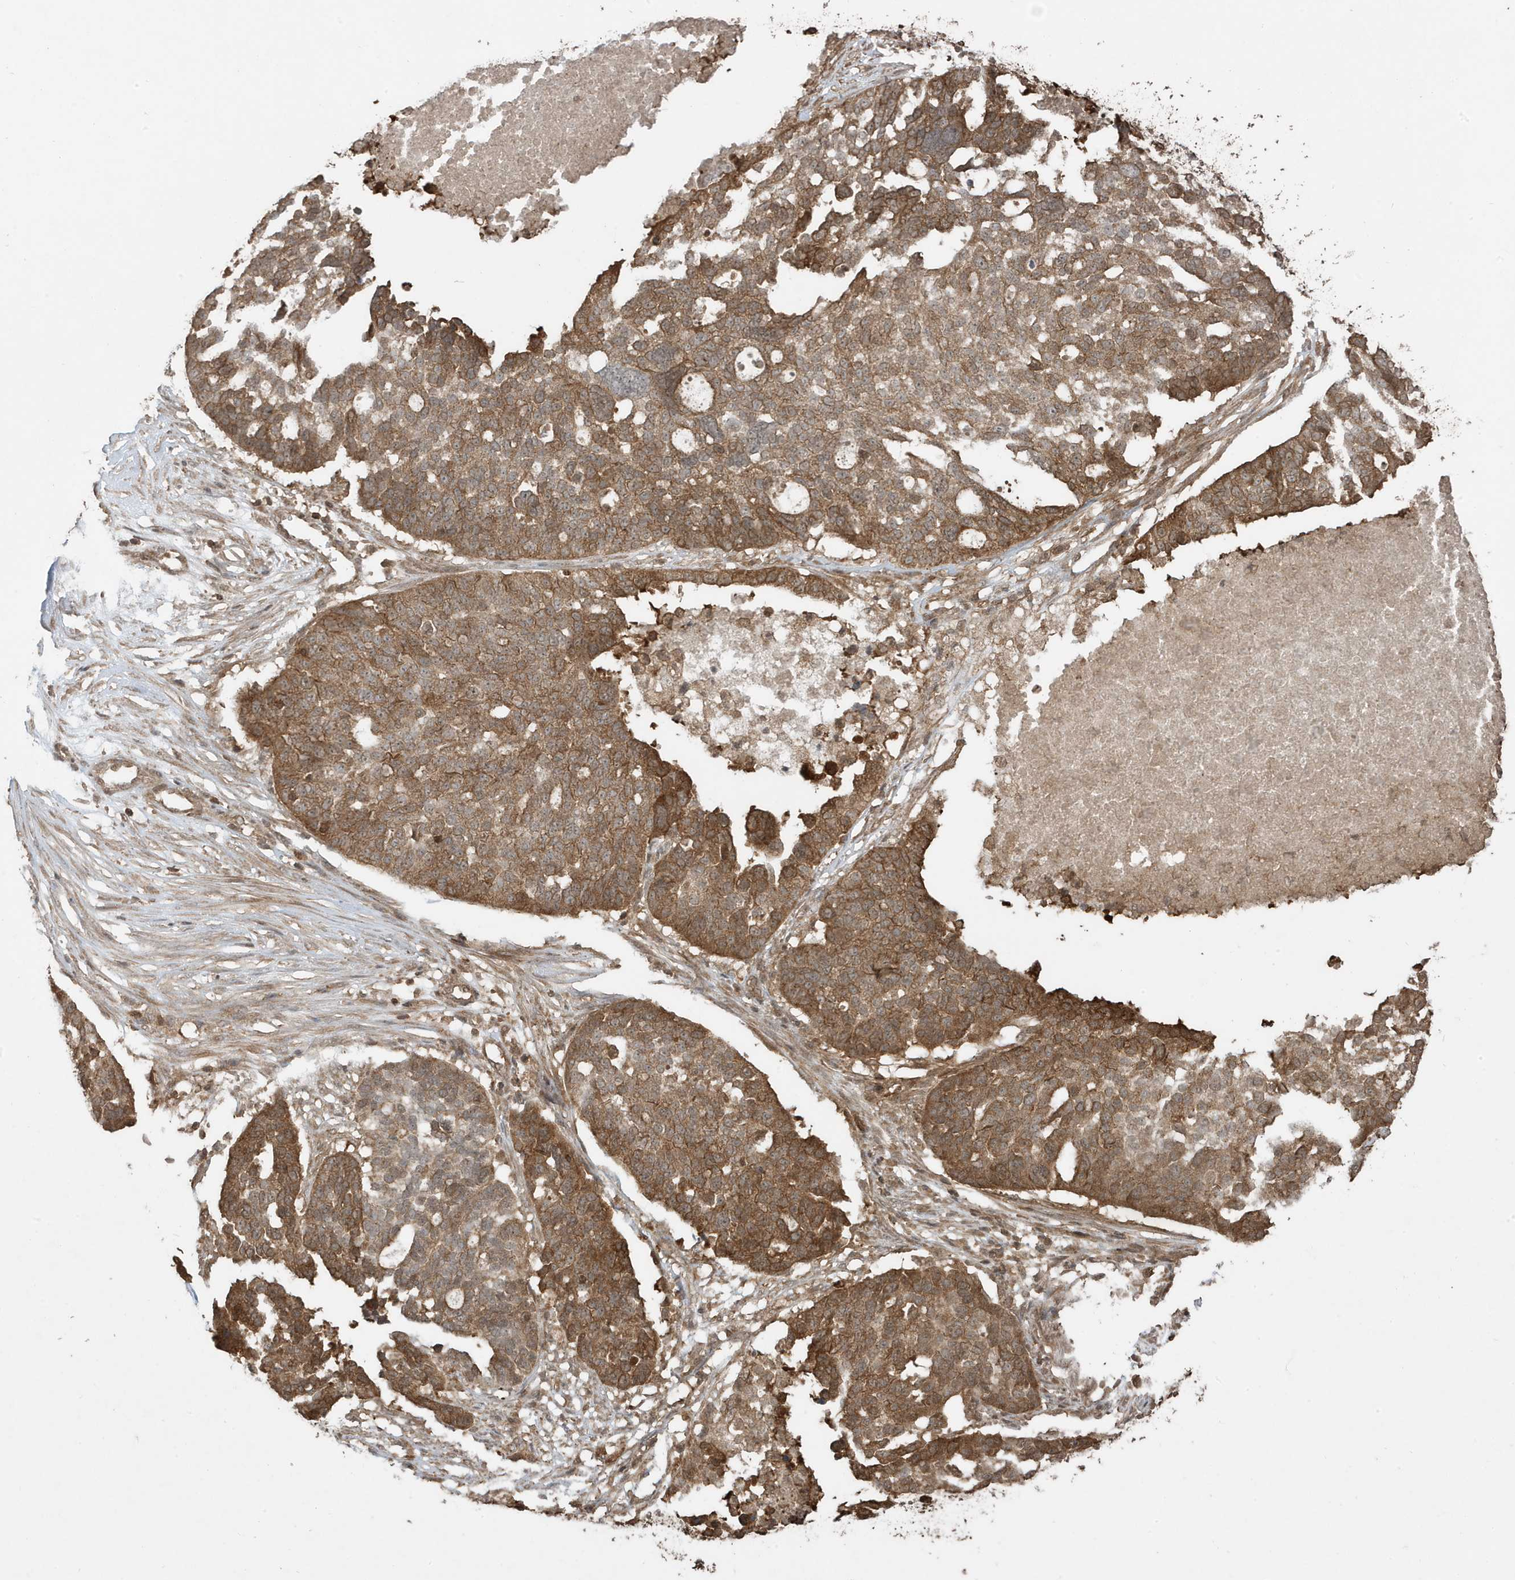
{"staining": {"intensity": "moderate", "quantity": ">75%", "location": "cytoplasmic/membranous"}, "tissue": "ovarian cancer", "cell_type": "Tumor cells", "image_type": "cancer", "snomed": [{"axis": "morphology", "description": "Cystadenocarcinoma, serous, NOS"}, {"axis": "topography", "description": "Ovary"}], "caption": "High-magnification brightfield microscopy of ovarian cancer stained with DAB (3,3'-diaminobenzidine) (brown) and counterstained with hematoxylin (blue). tumor cells exhibit moderate cytoplasmic/membranous expression is identified in about>75% of cells.", "gene": "ASAP1", "patient": {"sex": "female", "age": 59}}